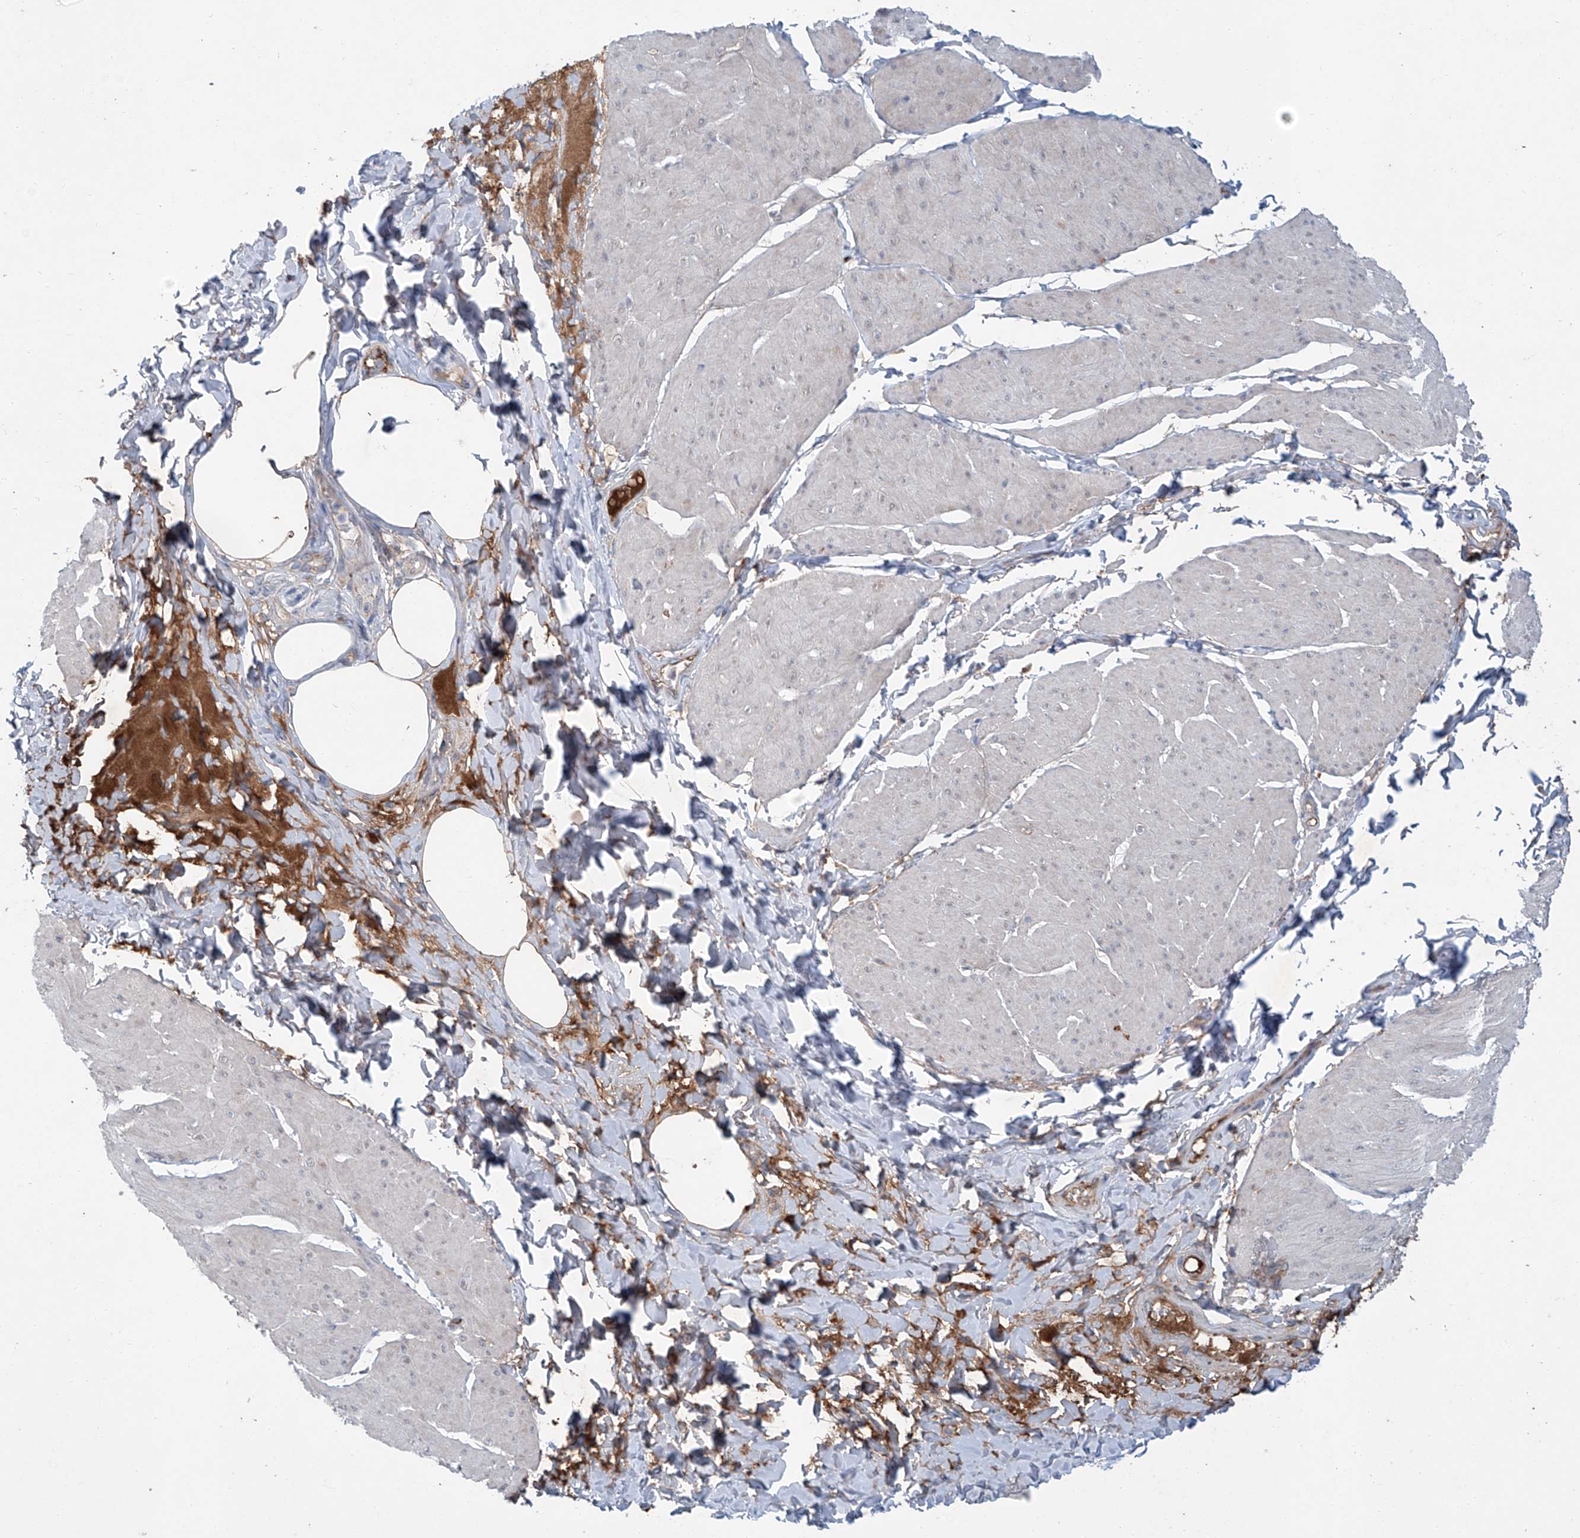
{"staining": {"intensity": "weak", "quantity": "<25%", "location": "cytoplasmic/membranous"}, "tissue": "smooth muscle", "cell_type": "Smooth muscle cells", "image_type": "normal", "snomed": [{"axis": "morphology", "description": "Urothelial carcinoma, High grade"}, {"axis": "topography", "description": "Urinary bladder"}], "caption": "The histopathology image displays no staining of smooth muscle cells in benign smooth muscle. (Brightfield microscopy of DAB immunohistochemistry at high magnification).", "gene": "SIX4", "patient": {"sex": "male", "age": 46}}